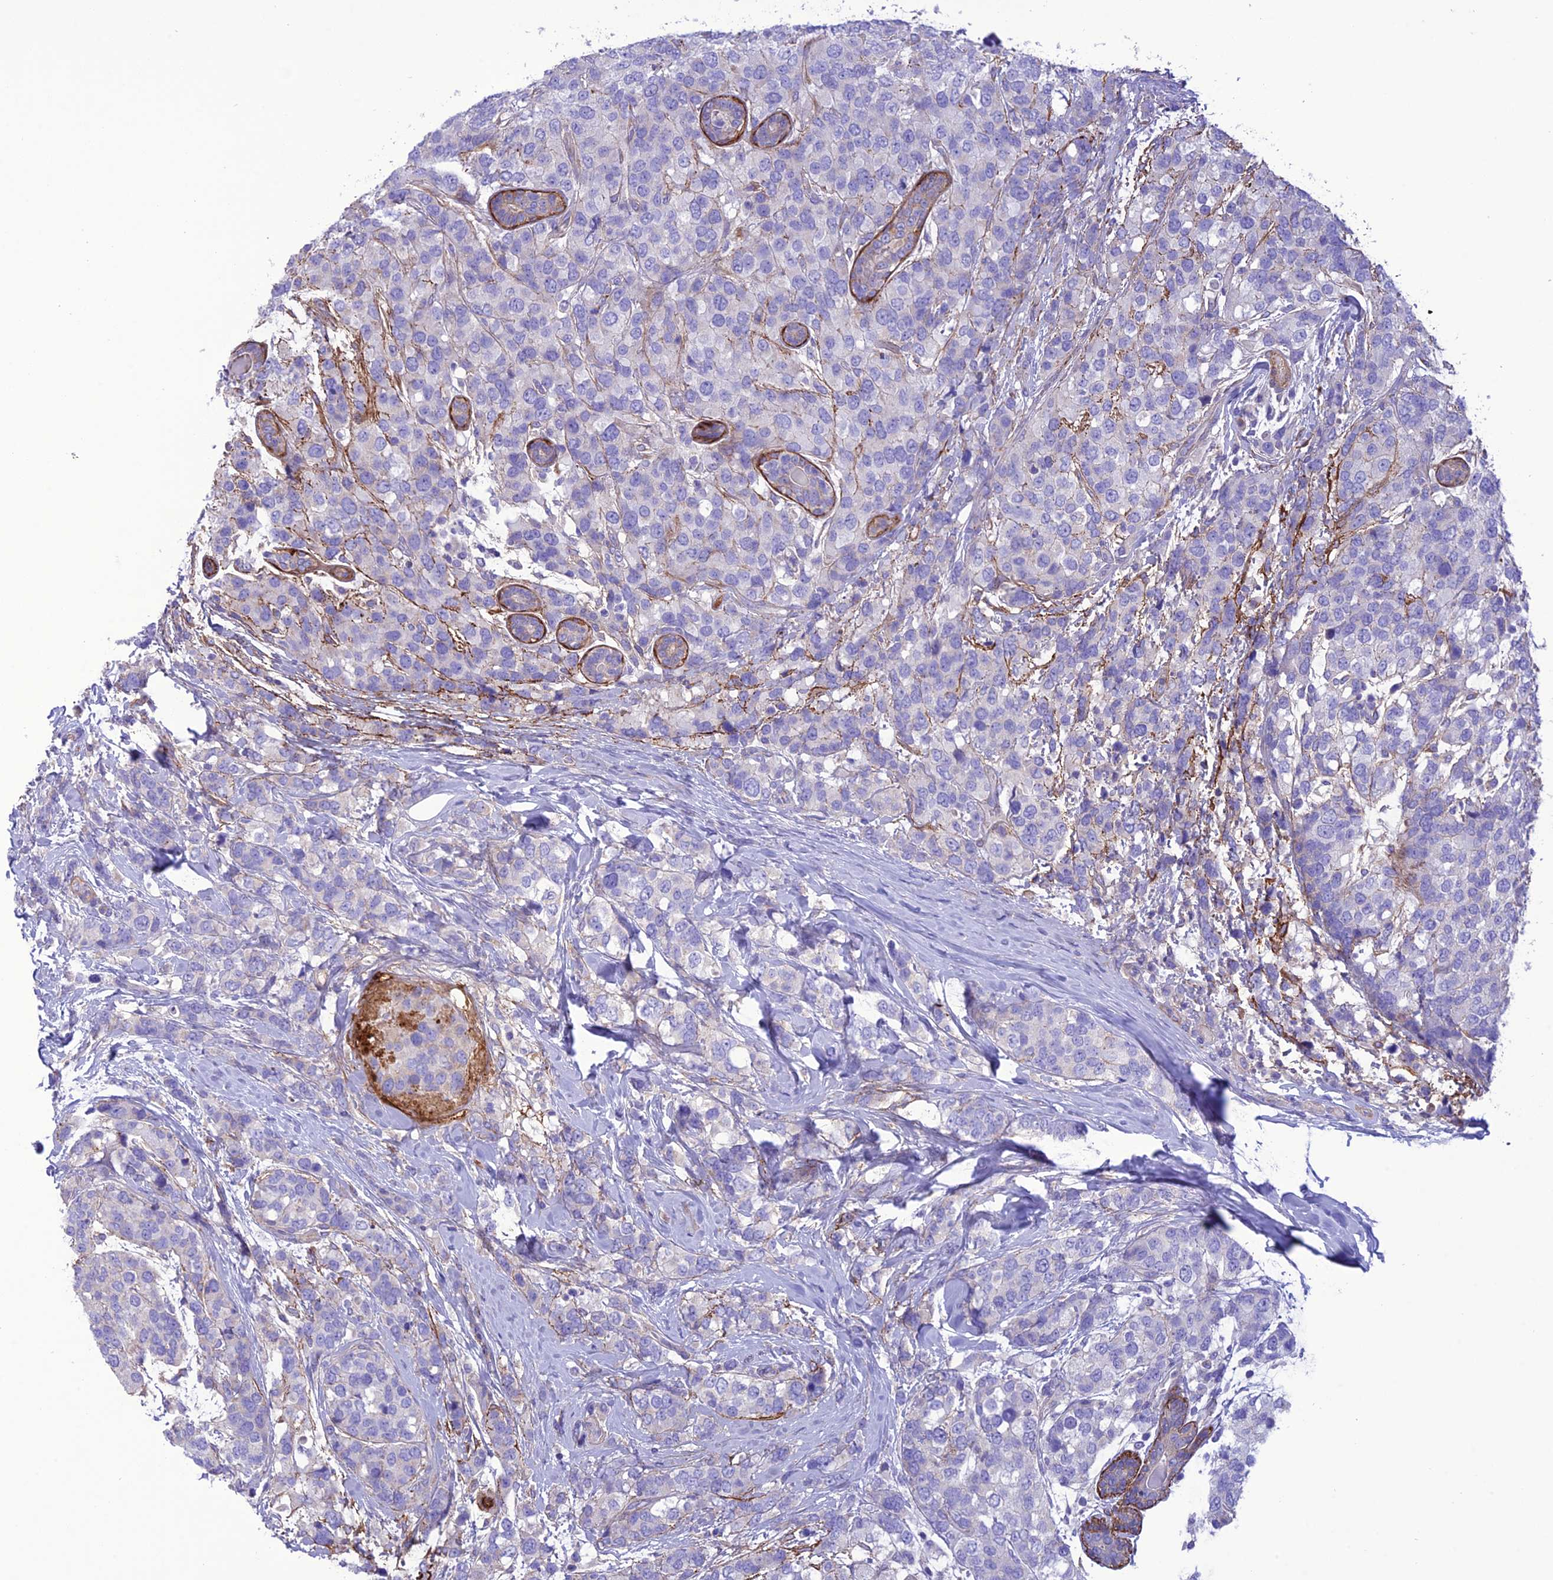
{"staining": {"intensity": "negative", "quantity": "none", "location": "none"}, "tissue": "breast cancer", "cell_type": "Tumor cells", "image_type": "cancer", "snomed": [{"axis": "morphology", "description": "Lobular carcinoma"}, {"axis": "topography", "description": "Breast"}], "caption": "IHC of human lobular carcinoma (breast) displays no expression in tumor cells.", "gene": "FRA10AC1", "patient": {"sex": "female", "age": 59}}